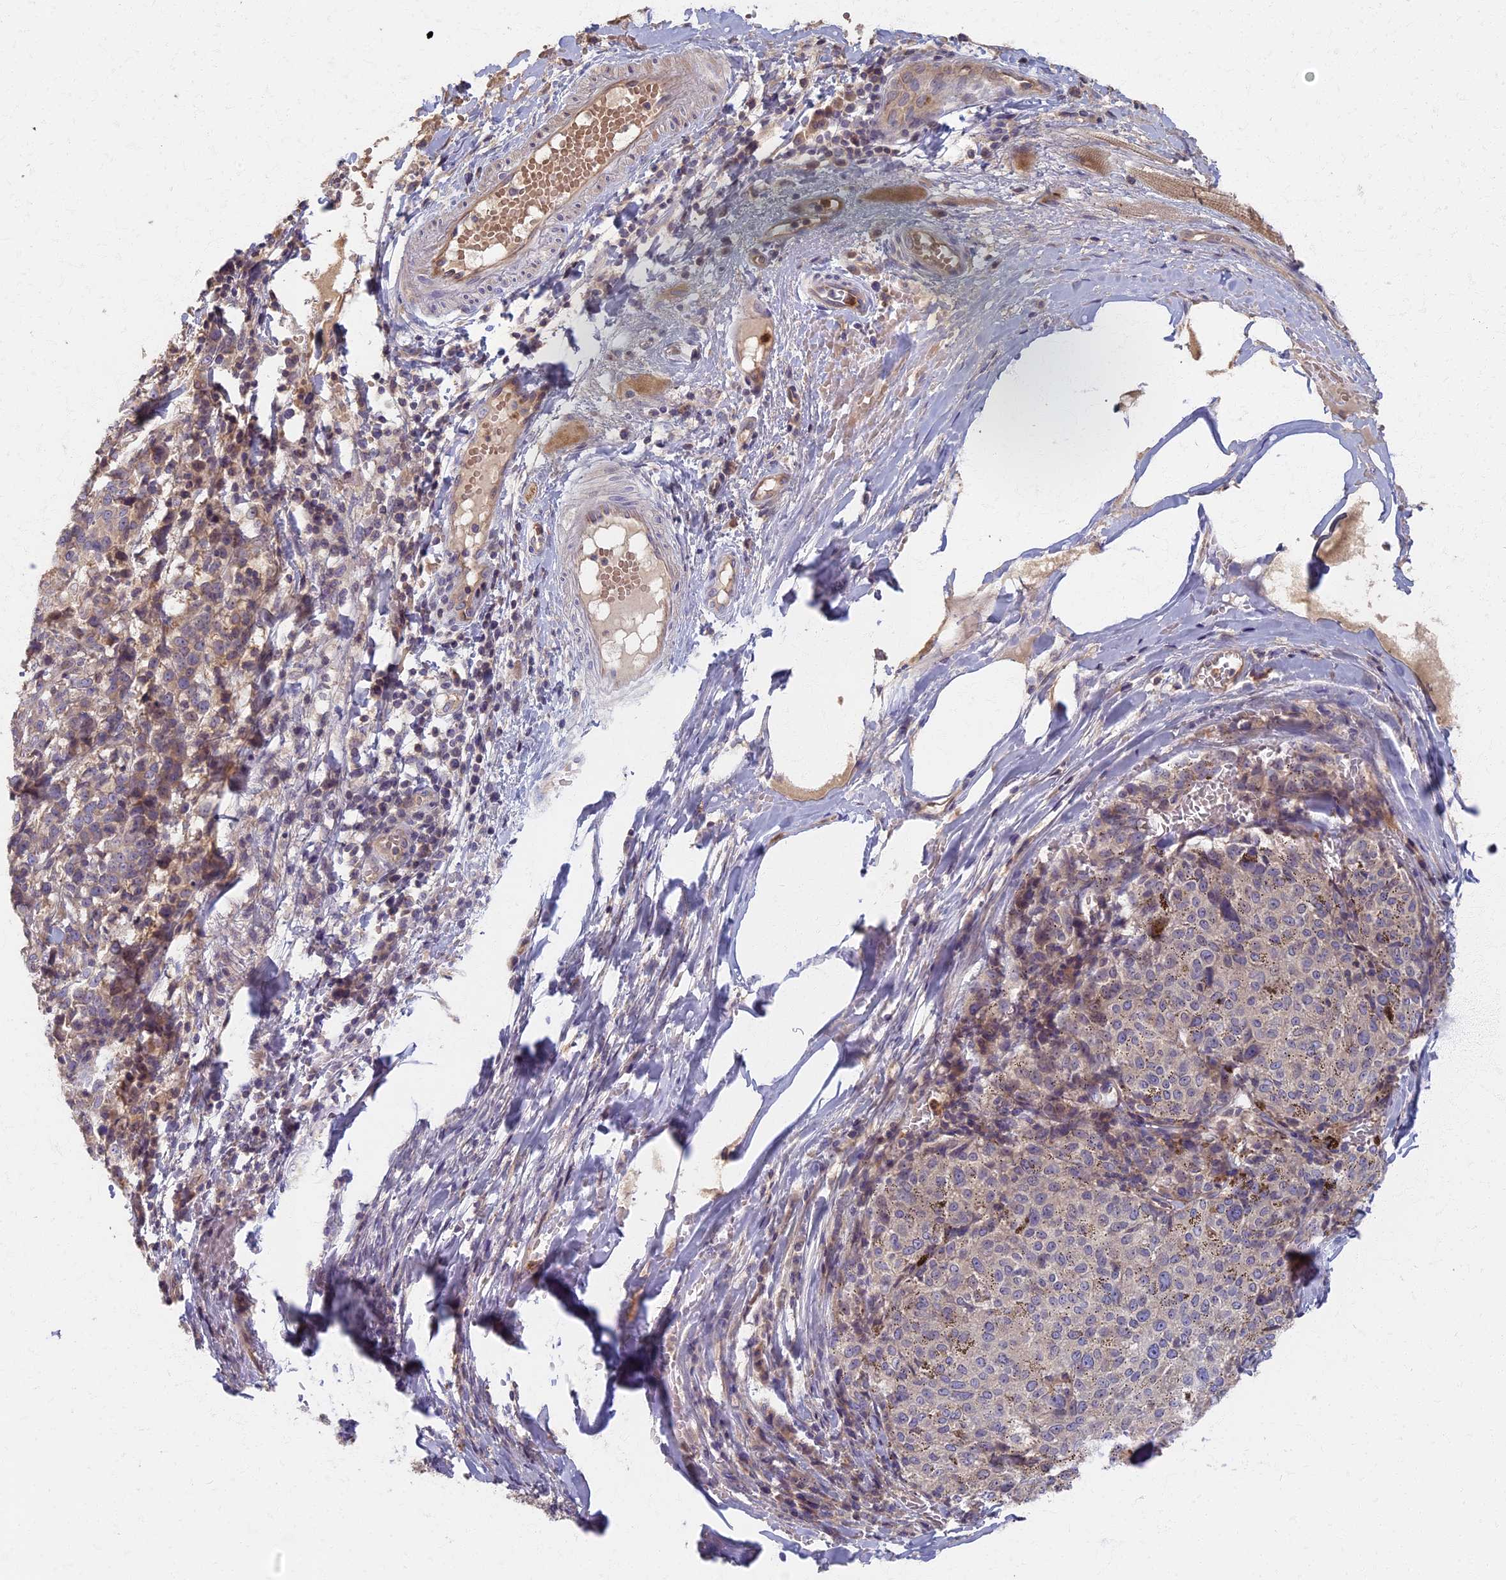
{"staining": {"intensity": "weak", "quantity": "<25%", "location": "cytoplasmic/membranous"}, "tissue": "melanoma", "cell_type": "Tumor cells", "image_type": "cancer", "snomed": [{"axis": "morphology", "description": "Malignant melanoma, NOS"}, {"axis": "topography", "description": "Skin"}], "caption": "A micrograph of melanoma stained for a protein shows no brown staining in tumor cells. Nuclei are stained in blue.", "gene": "AP4E1", "patient": {"sex": "female", "age": 72}}